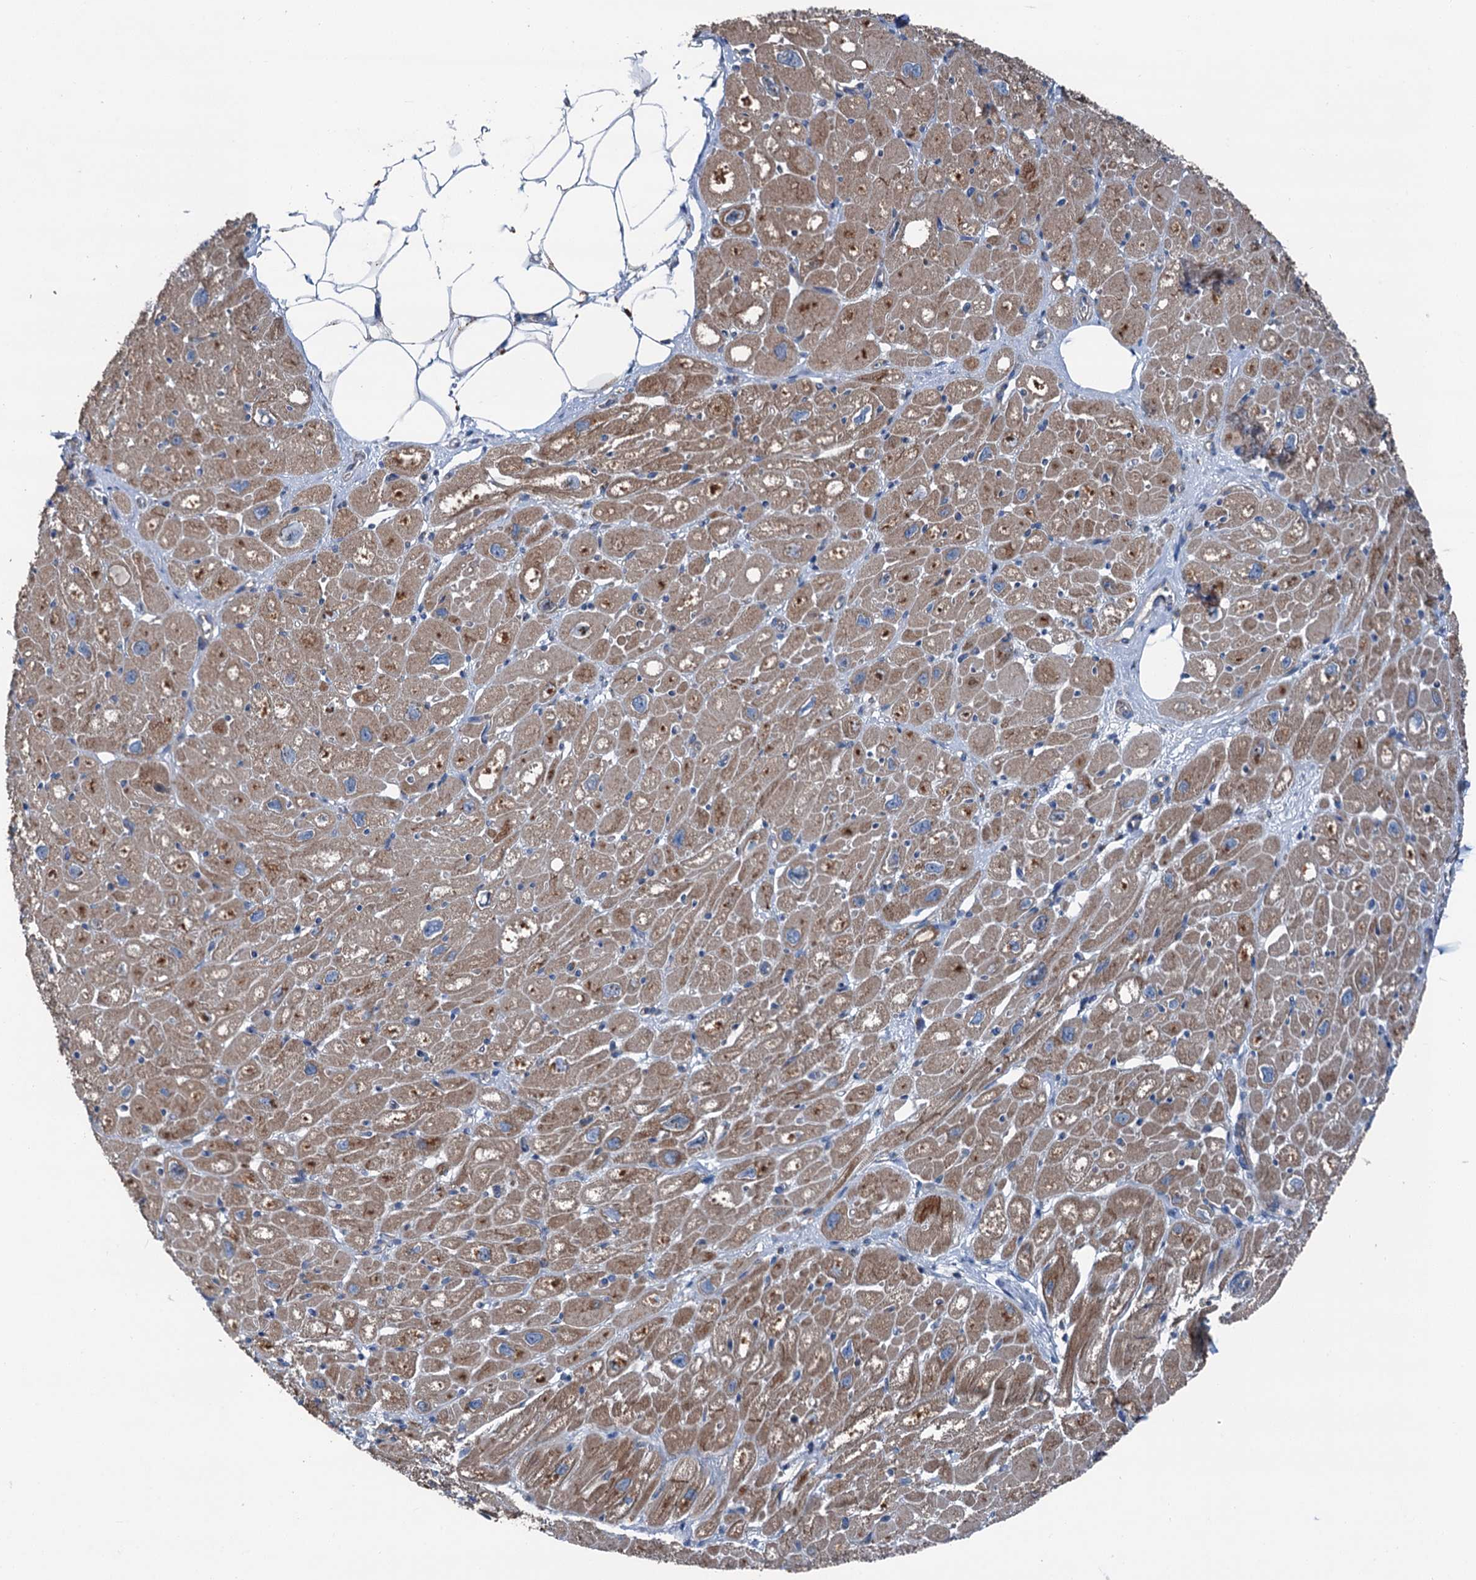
{"staining": {"intensity": "moderate", "quantity": ">75%", "location": "cytoplasmic/membranous"}, "tissue": "heart muscle", "cell_type": "Cardiomyocytes", "image_type": "normal", "snomed": [{"axis": "morphology", "description": "Normal tissue, NOS"}, {"axis": "topography", "description": "Heart"}], "caption": "A high-resolution histopathology image shows immunohistochemistry (IHC) staining of unremarkable heart muscle, which exhibits moderate cytoplasmic/membranous staining in approximately >75% of cardiomyocytes. The staining was performed using DAB to visualize the protein expression in brown, while the nuclei were stained in blue with hematoxylin (Magnification: 20x).", "gene": "RUFY1", "patient": {"sex": "male", "age": 50}}